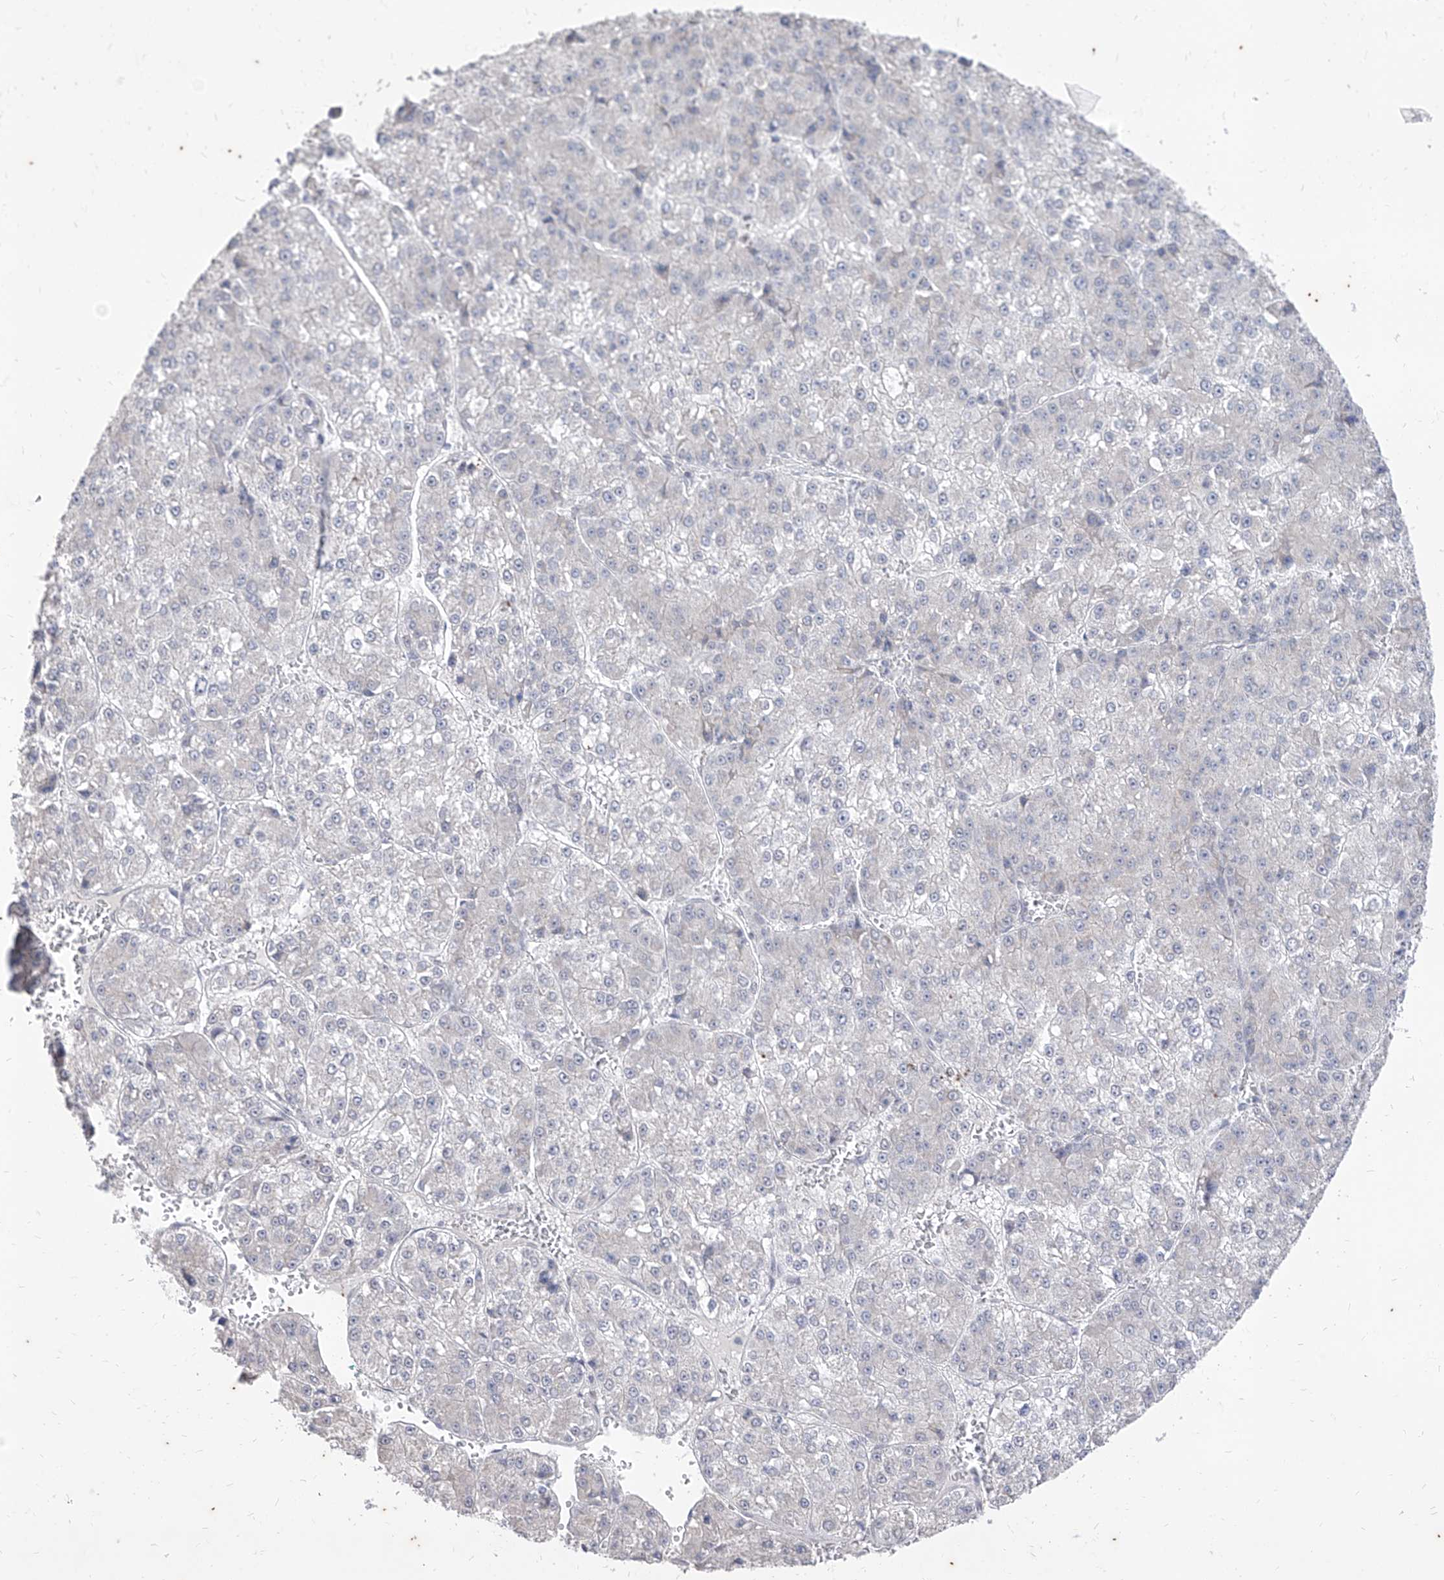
{"staining": {"intensity": "negative", "quantity": "none", "location": "none"}, "tissue": "liver cancer", "cell_type": "Tumor cells", "image_type": "cancer", "snomed": [{"axis": "morphology", "description": "Carcinoma, Hepatocellular, NOS"}, {"axis": "topography", "description": "Liver"}], "caption": "Tumor cells are negative for protein expression in human hepatocellular carcinoma (liver).", "gene": "PHF20L1", "patient": {"sex": "female", "age": 73}}